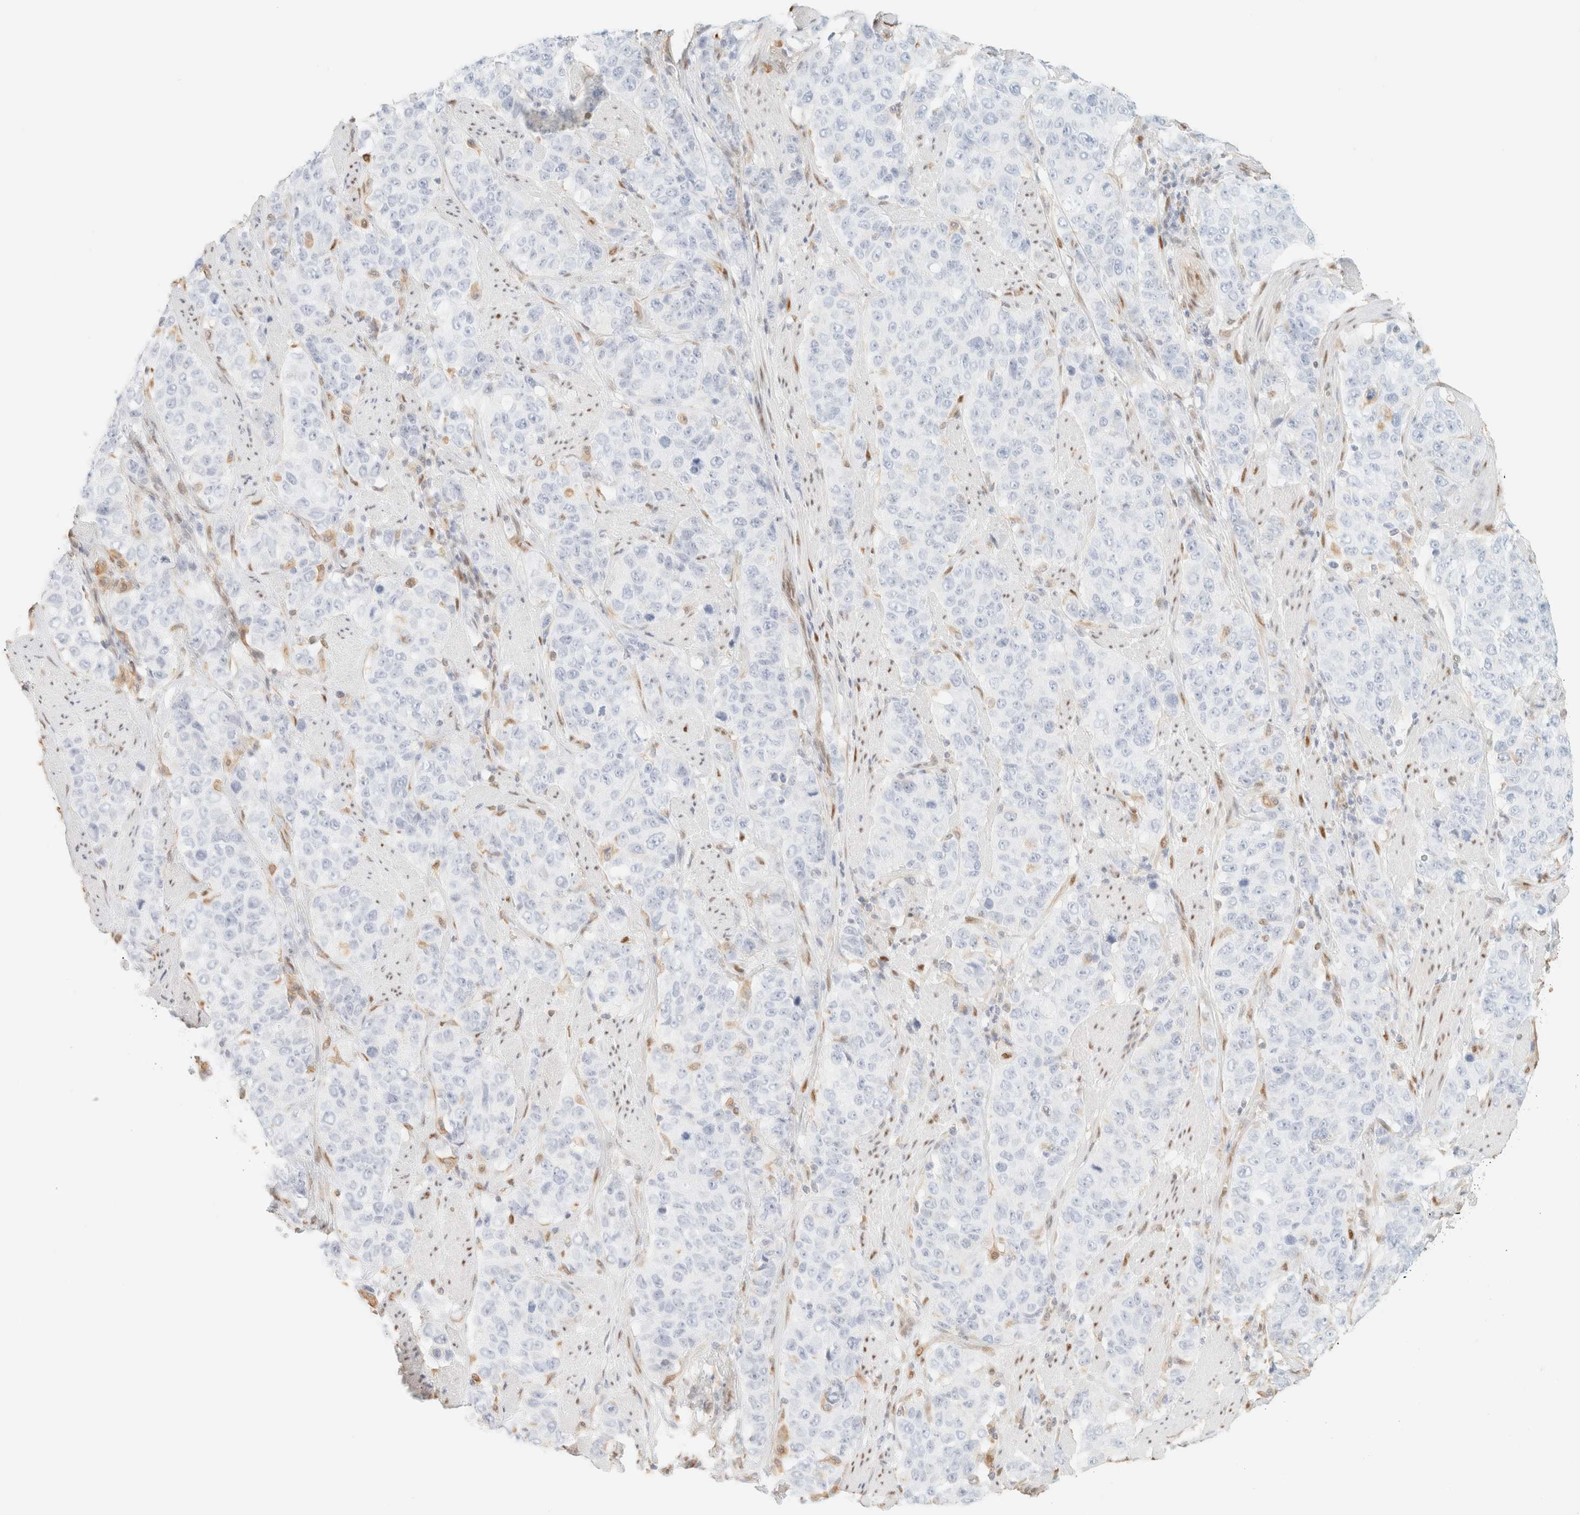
{"staining": {"intensity": "negative", "quantity": "none", "location": "none"}, "tissue": "stomach cancer", "cell_type": "Tumor cells", "image_type": "cancer", "snomed": [{"axis": "morphology", "description": "Adenocarcinoma, NOS"}, {"axis": "topography", "description": "Stomach"}], "caption": "Immunohistochemistry (IHC) micrograph of neoplastic tissue: human stomach cancer (adenocarcinoma) stained with DAB demonstrates no significant protein staining in tumor cells.", "gene": "ZSCAN18", "patient": {"sex": "male", "age": 48}}